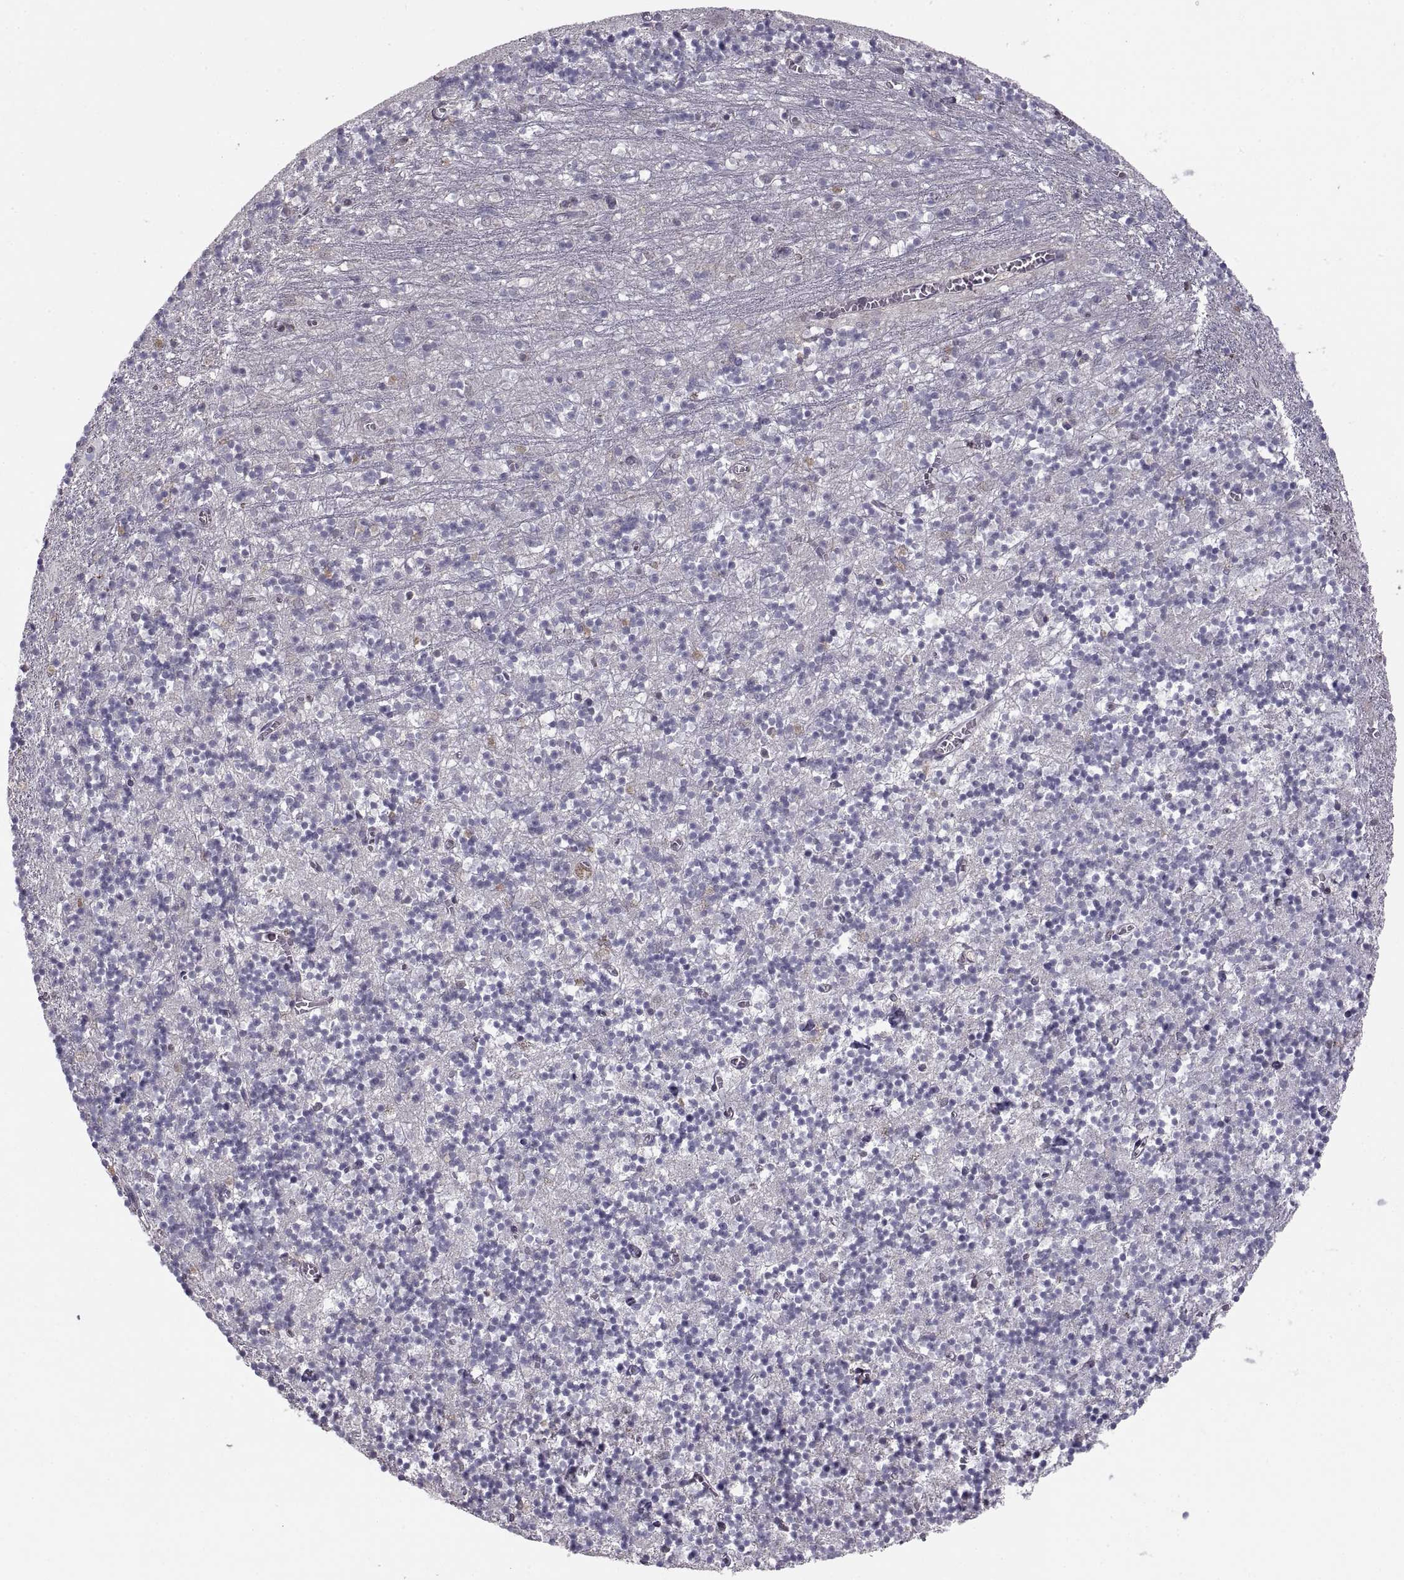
{"staining": {"intensity": "negative", "quantity": "none", "location": "none"}, "tissue": "cerebellum", "cell_type": "Cells in granular layer", "image_type": "normal", "snomed": [{"axis": "morphology", "description": "Normal tissue, NOS"}, {"axis": "topography", "description": "Cerebellum"}], "caption": "This is an IHC histopathology image of unremarkable human cerebellum. There is no positivity in cells in granular layer.", "gene": "EZR", "patient": {"sex": "female", "age": 64}}